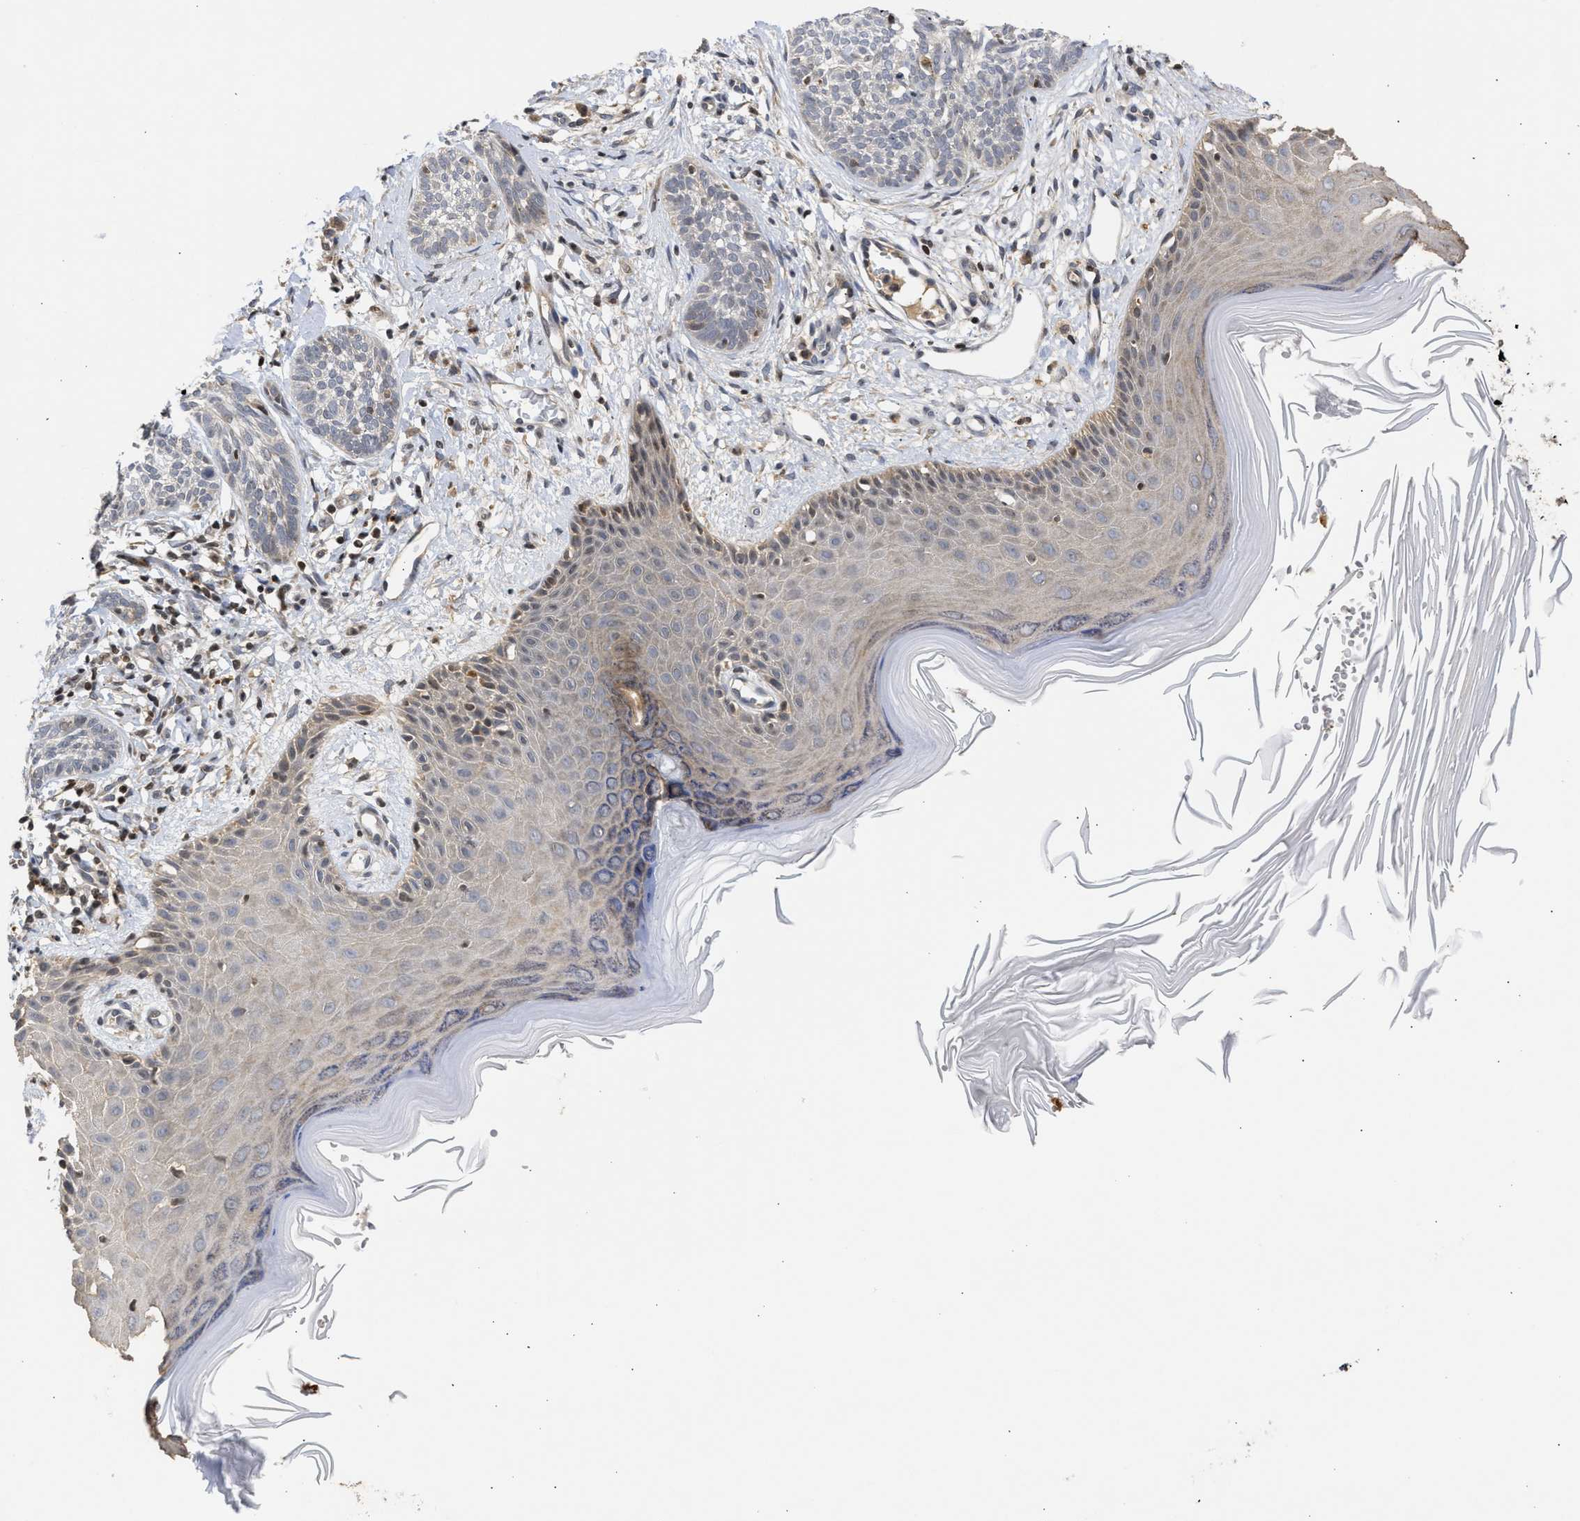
{"staining": {"intensity": "weak", "quantity": "<25%", "location": "nuclear"}, "tissue": "skin cancer", "cell_type": "Tumor cells", "image_type": "cancer", "snomed": [{"axis": "morphology", "description": "Basal cell carcinoma"}, {"axis": "topography", "description": "Skin"}], "caption": "The micrograph shows no staining of tumor cells in basal cell carcinoma (skin).", "gene": "ENSG00000142539", "patient": {"sex": "female", "age": 59}}